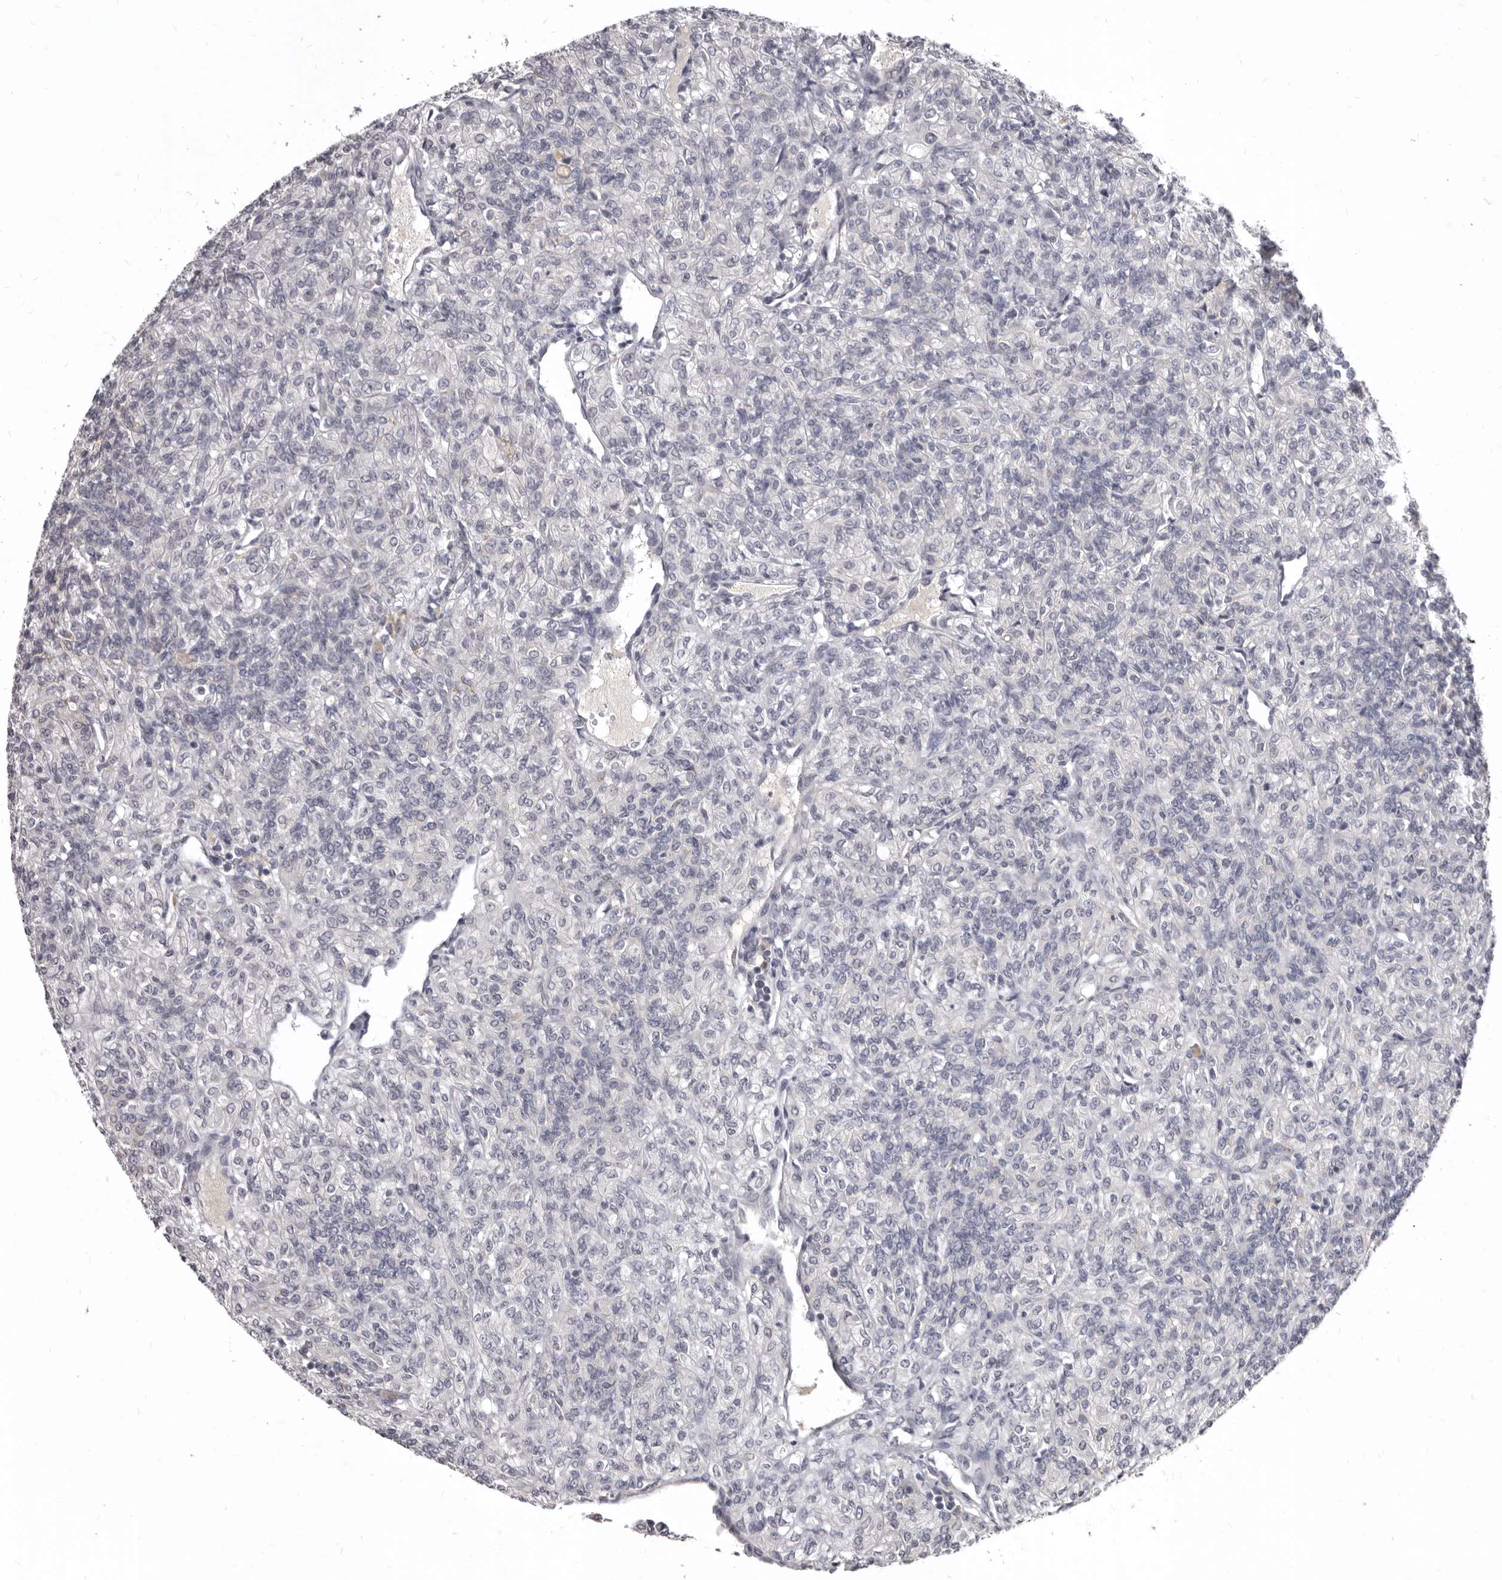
{"staining": {"intensity": "negative", "quantity": "none", "location": "none"}, "tissue": "renal cancer", "cell_type": "Tumor cells", "image_type": "cancer", "snomed": [{"axis": "morphology", "description": "Adenocarcinoma, NOS"}, {"axis": "topography", "description": "Kidney"}], "caption": "This is an immunohistochemistry photomicrograph of human renal adenocarcinoma. There is no staining in tumor cells.", "gene": "SULT1E1", "patient": {"sex": "male", "age": 77}}